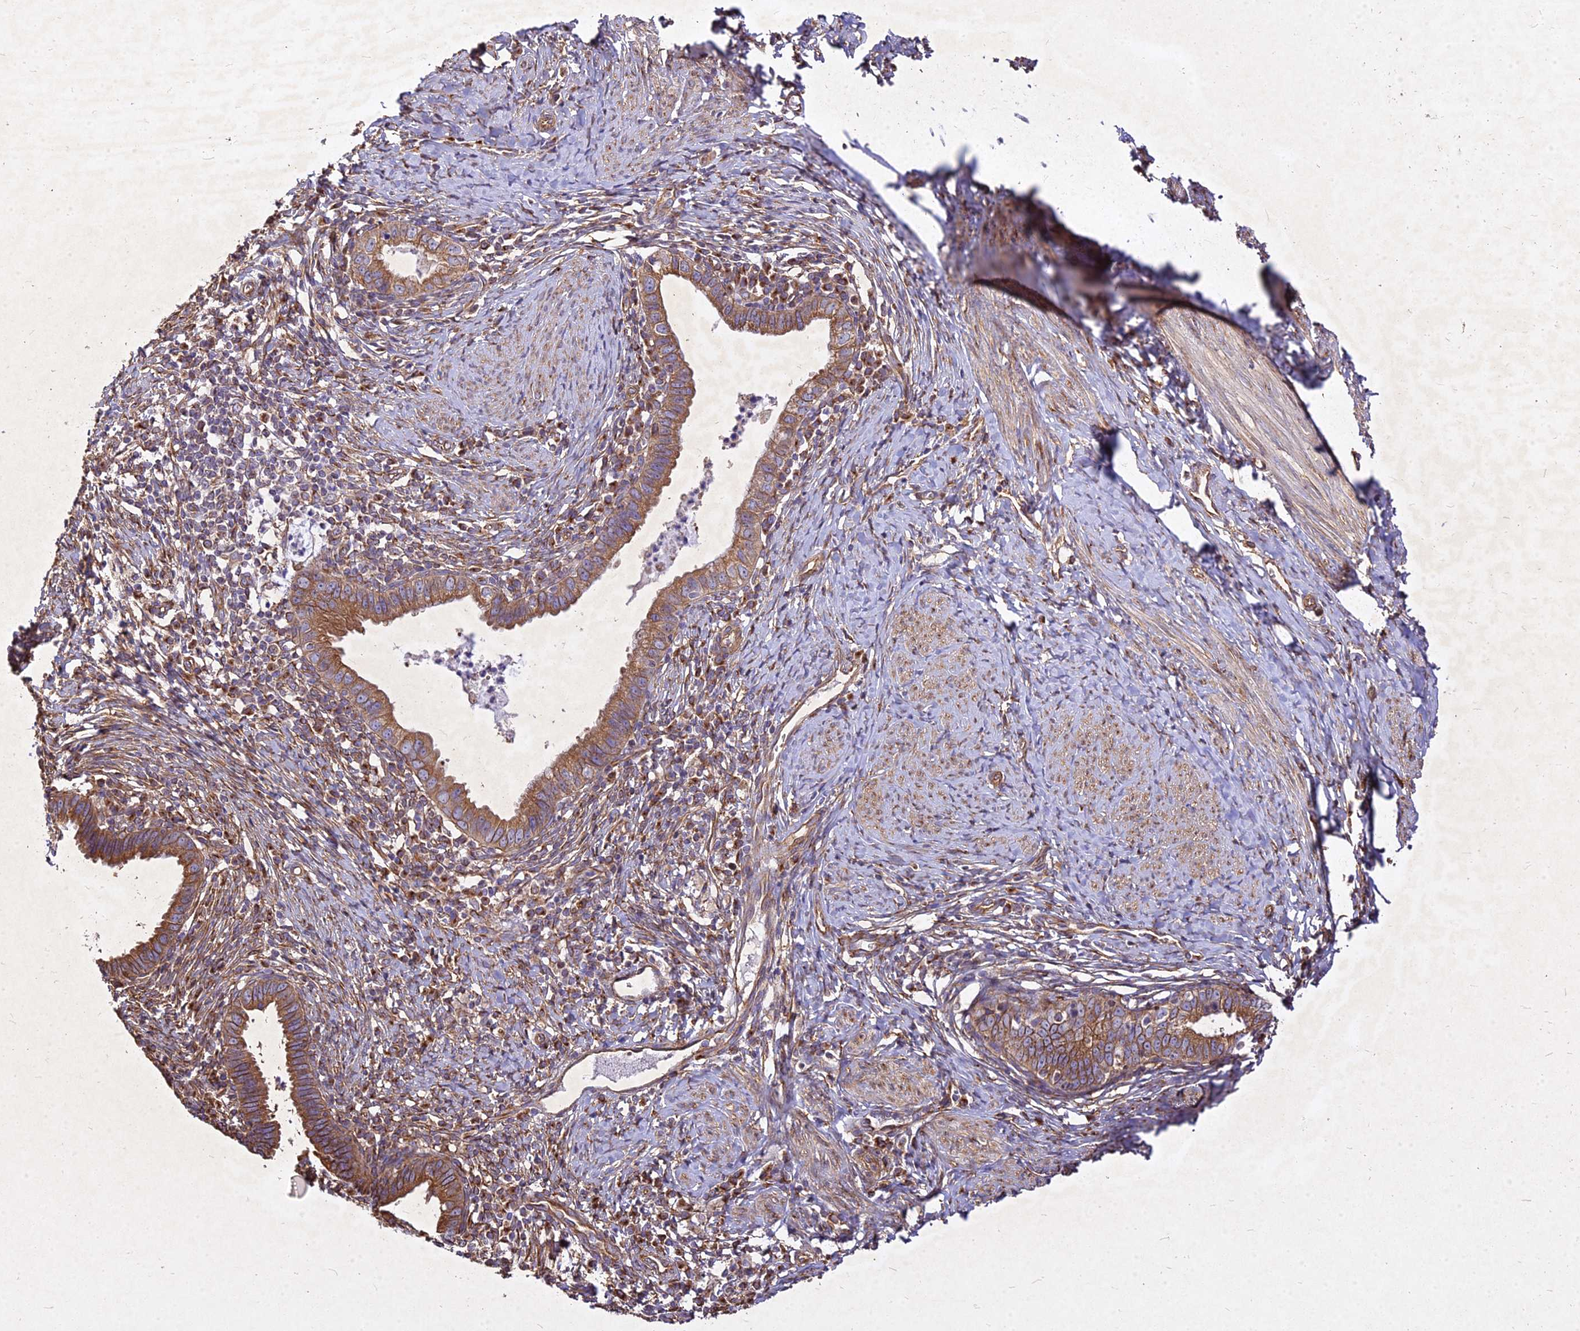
{"staining": {"intensity": "moderate", "quantity": ">75%", "location": "cytoplasmic/membranous"}, "tissue": "cervical cancer", "cell_type": "Tumor cells", "image_type": "cancer", "snomed": [{"axis": "morphology", "description": "Adenocarcinoma, NOS"}, {"axis": "topography", "description": "Cervix"}], "caption": "Cervical cancer was stained to show a protein in brown. There is medium levels of moderate cytoplasmic/membranous positivity in approximately >75% of tumor cells.", "gene": "SKA1", "patient": {"sex": "female", "age": 36}}